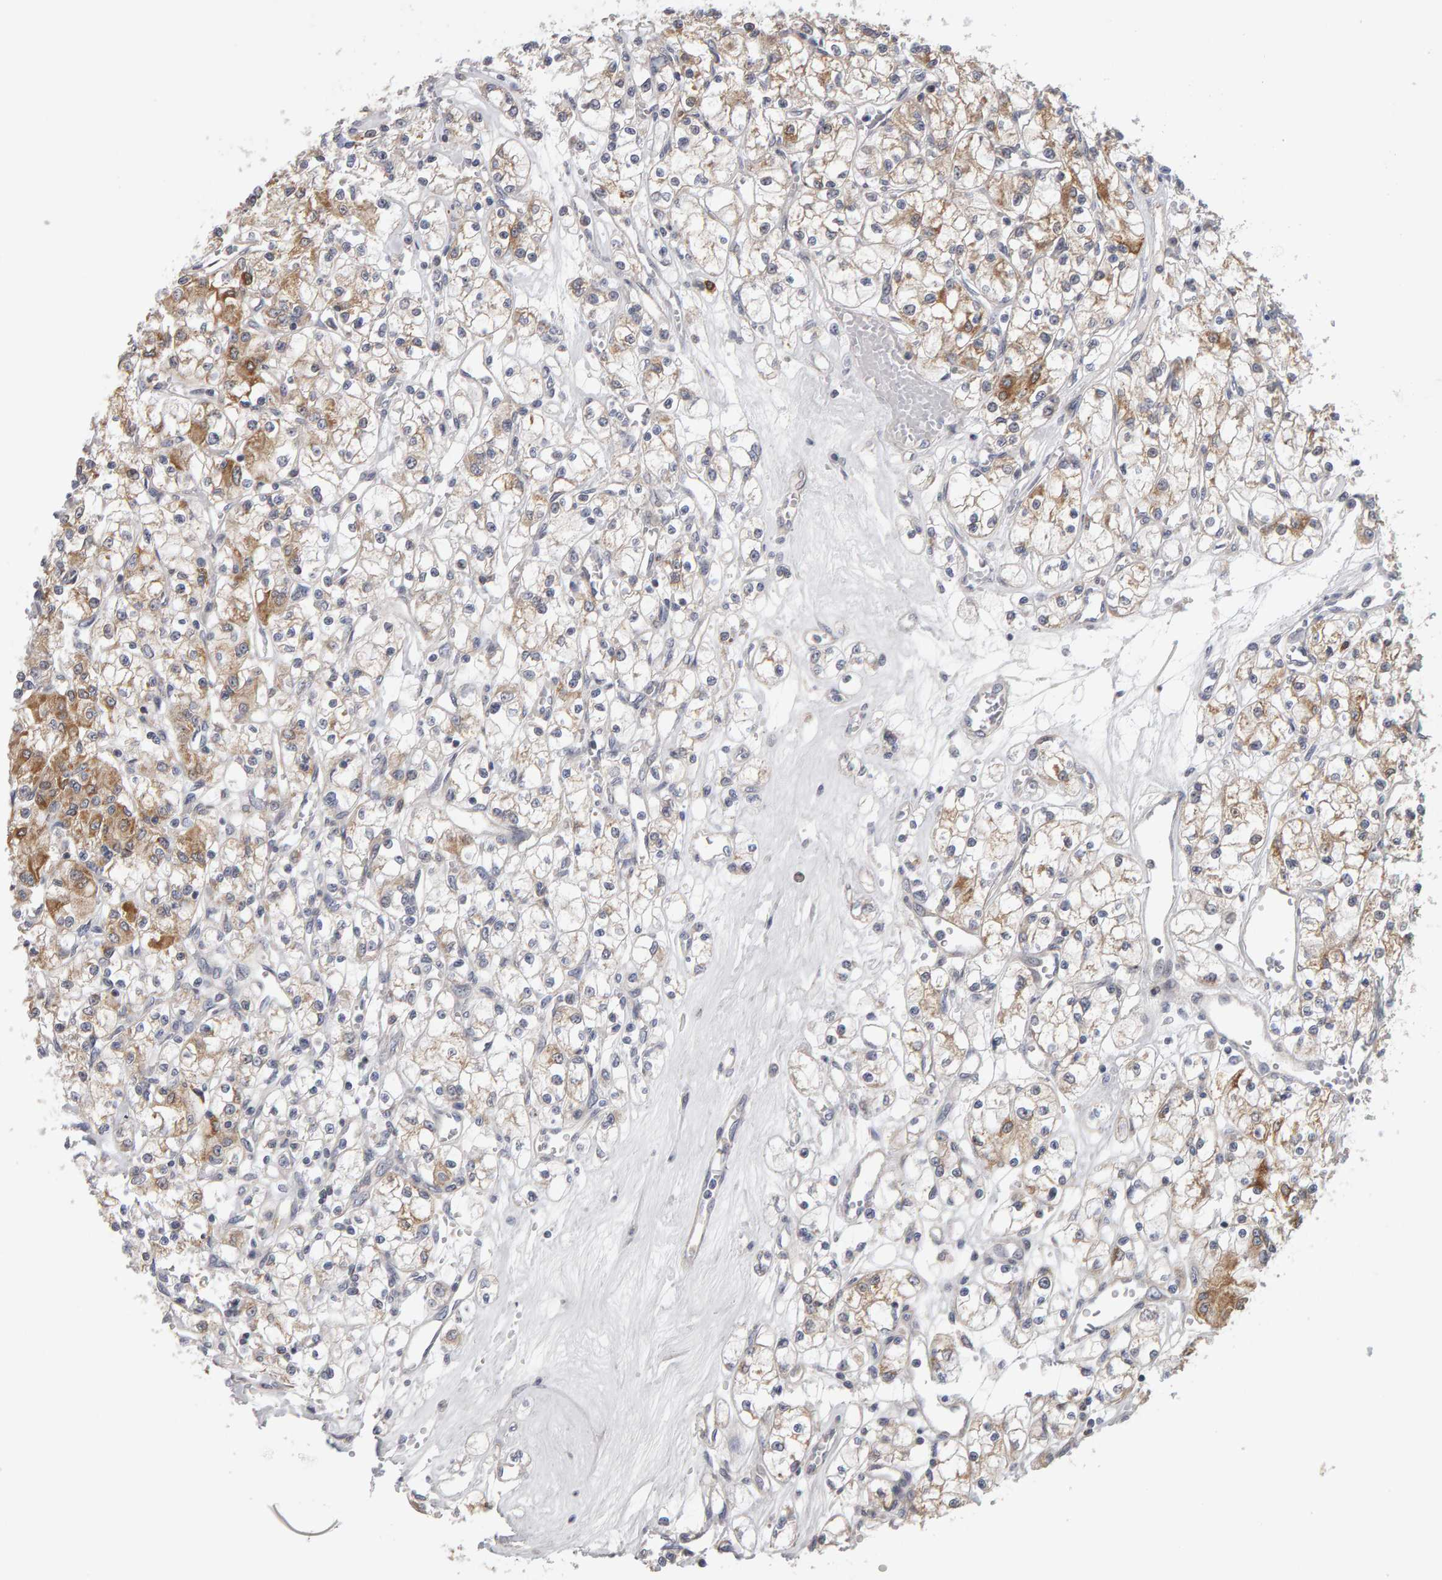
{"staining": {"intensity": "moderate", "quantity": "<25%", "location": "cytoplasmic/membranous"}, "tissue": "renal cancer", "cell_type": "Tumor cells", "image_type": "cancer", "snomed": [{"axis": "morphology", "description": "Adenocarcinoma, NOS"}, {"axis": "topography", "description": "Kidney"}], "caption": "Protein analysis of renal adenocarcinoma tissue demonstrates moderate cytoplasmic/membranous expression in approximately <25% of tumor cells. (IHC, brightfield microscopy, high magnification).", "gene": "MSRA", "patient": {"sex": "female", "age": 59}}